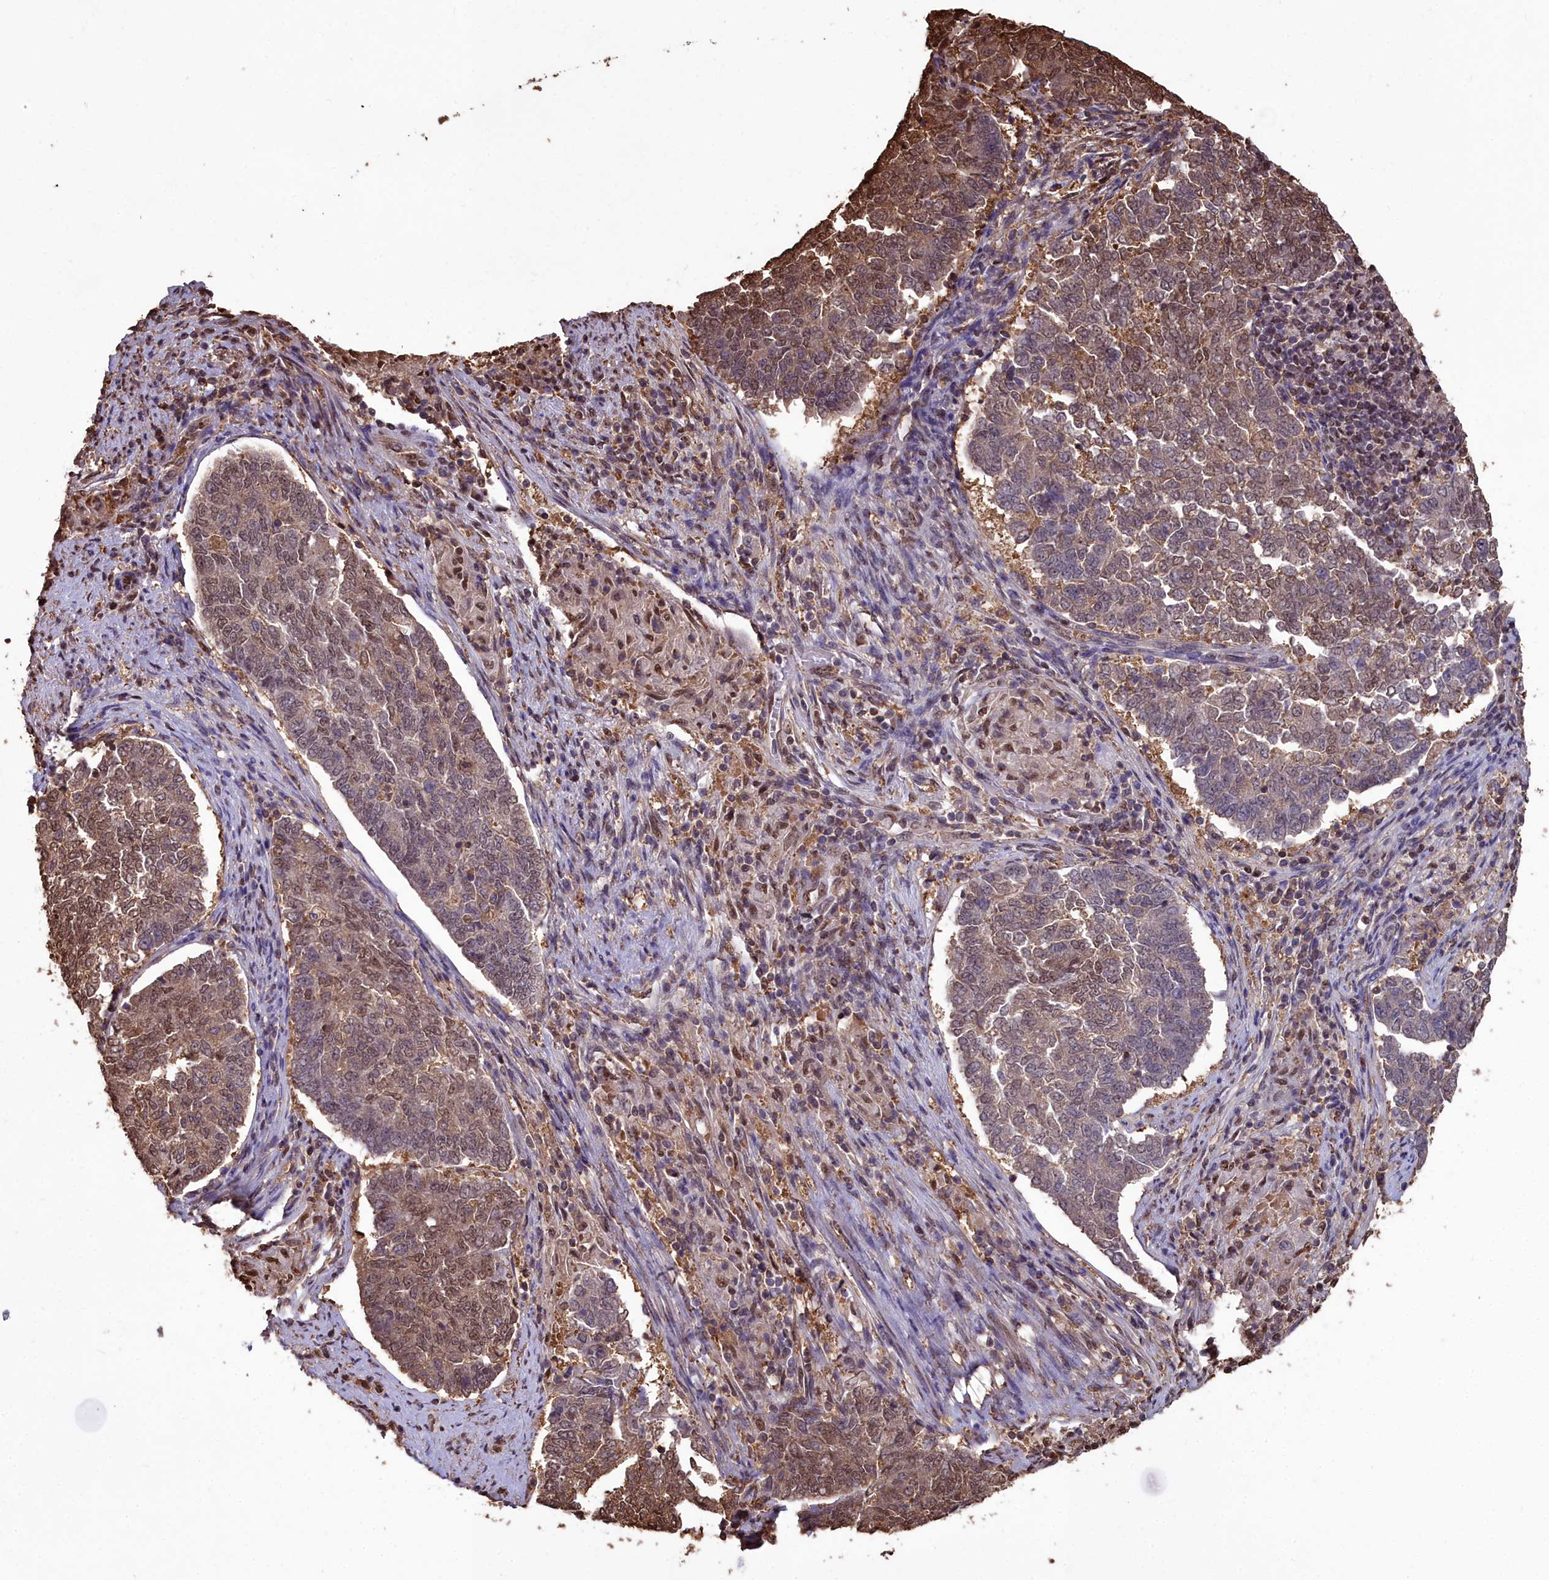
{"staining": {"intensity": "moderate", "quantity": ">75%", "location": "cytoplasmic/membranous,nuclear"}, "tissue": "endometrial cancer", "cell_type": "Tumor cells", "image_type": "cancer", "snomed": [{"axis": "morphology", "description": "Adenocarcinoma, NOS"}, {"axis": "topography", "description": "Endometrium"}], "caption": "Human endometrial adenocarcinoma stained with a protein marker shows moderate staining in tumor cells.", "gene": "GAPDH", "patient": {"sex": "female", "age": 80}}